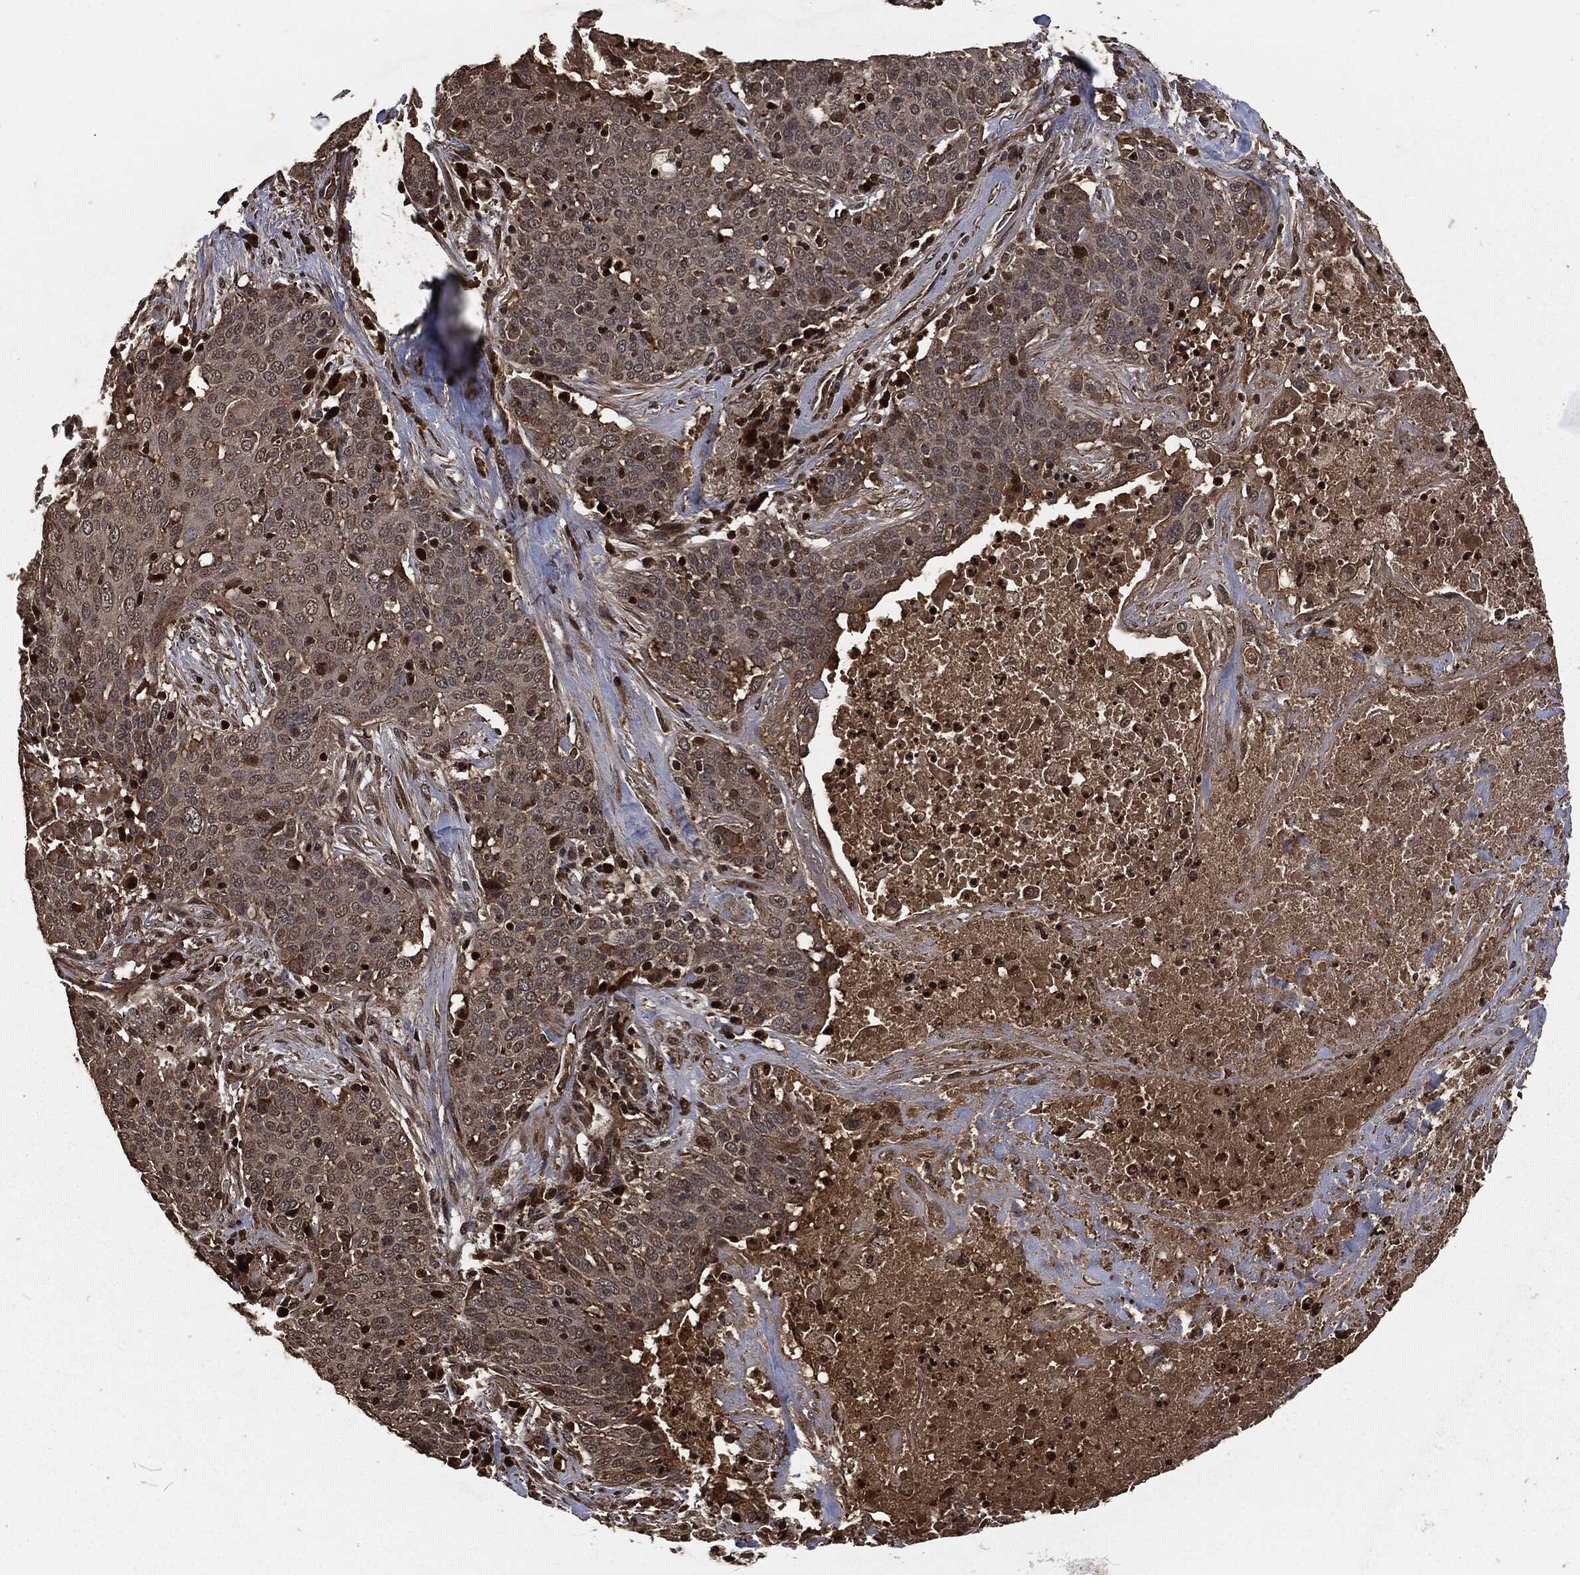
{"staining": {"intensity": "strong", "quantity": "<25%", "location": "nuclear"}, "tissue": "lung cancer", "cell_type": "Tumor cells", "image_type": "cancer", "snomed": [{"axis": "morphology", "description": "Squamous cell carcinoma, NOS"}, {"axis": "topography", "description": "Lung"}], "caption": "Immunohistochemical staining of lung squamous cell carcinoma demonstrates strong nuclear protein expression in about <25% of tumor cells. Immunohistochemistry (ihc) stains the protein of interest in brown and the nuclei are stained blue.", "gene": "SNAI1", "patient": {"sex": "male", "age": 82}}